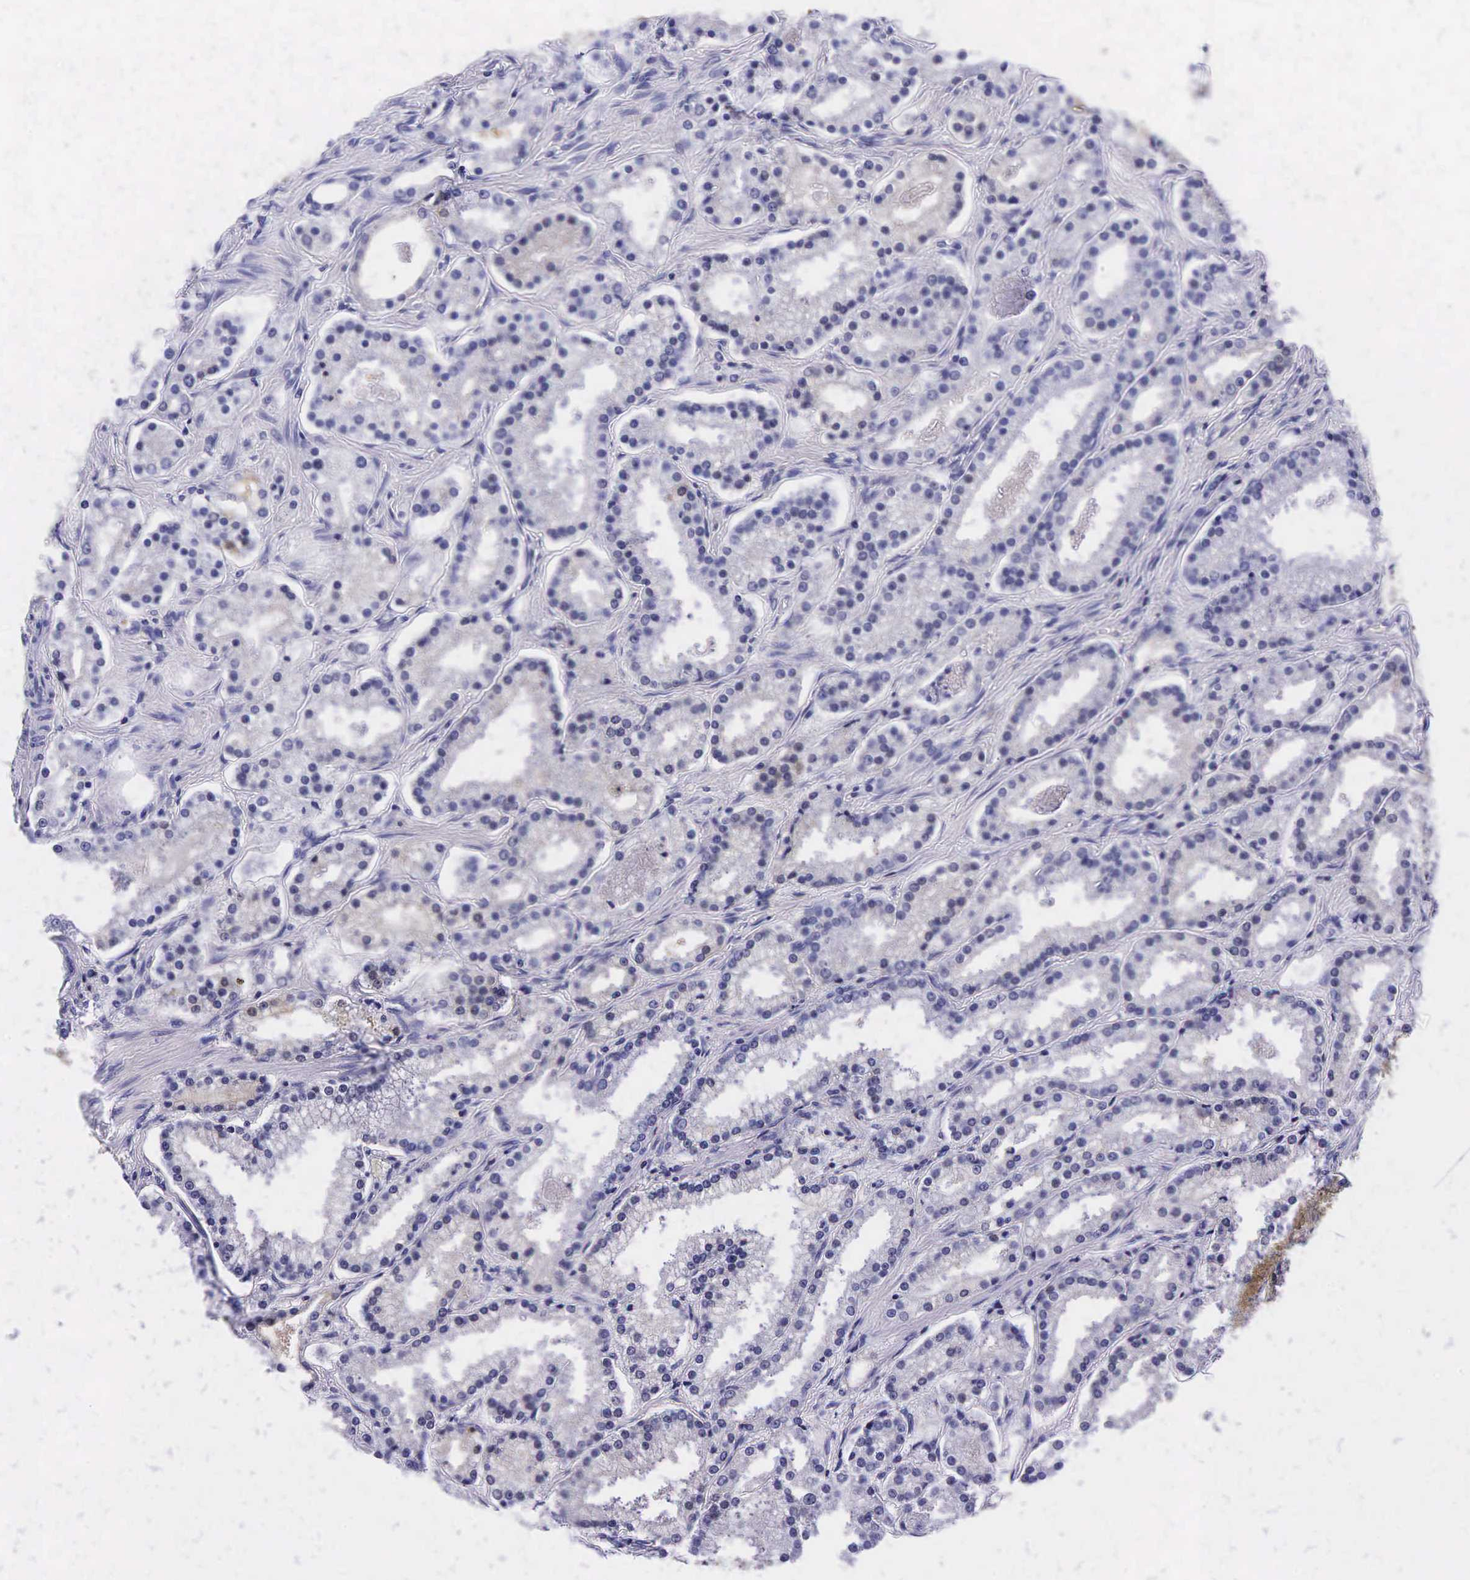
{"staining": {"intensity": "weak", "quantity": "<25%", "location": "cytoplasmic/membranous"}, "tissue": "prostate cancer", "cell_type": "Tumor cells", "image_type": "cancer", "snomed": [{"axis": "morphology", "description": "Adenocarcinoma, Medium grade"}, {"axis": "topography", "description": "Prostate"}], "caption": "Human prostate cancer stained for a protein using IHC demonstrates no staining in tumor cells.", "gene": "KLK3", "patient": {"sex": "male", "age": 73}}